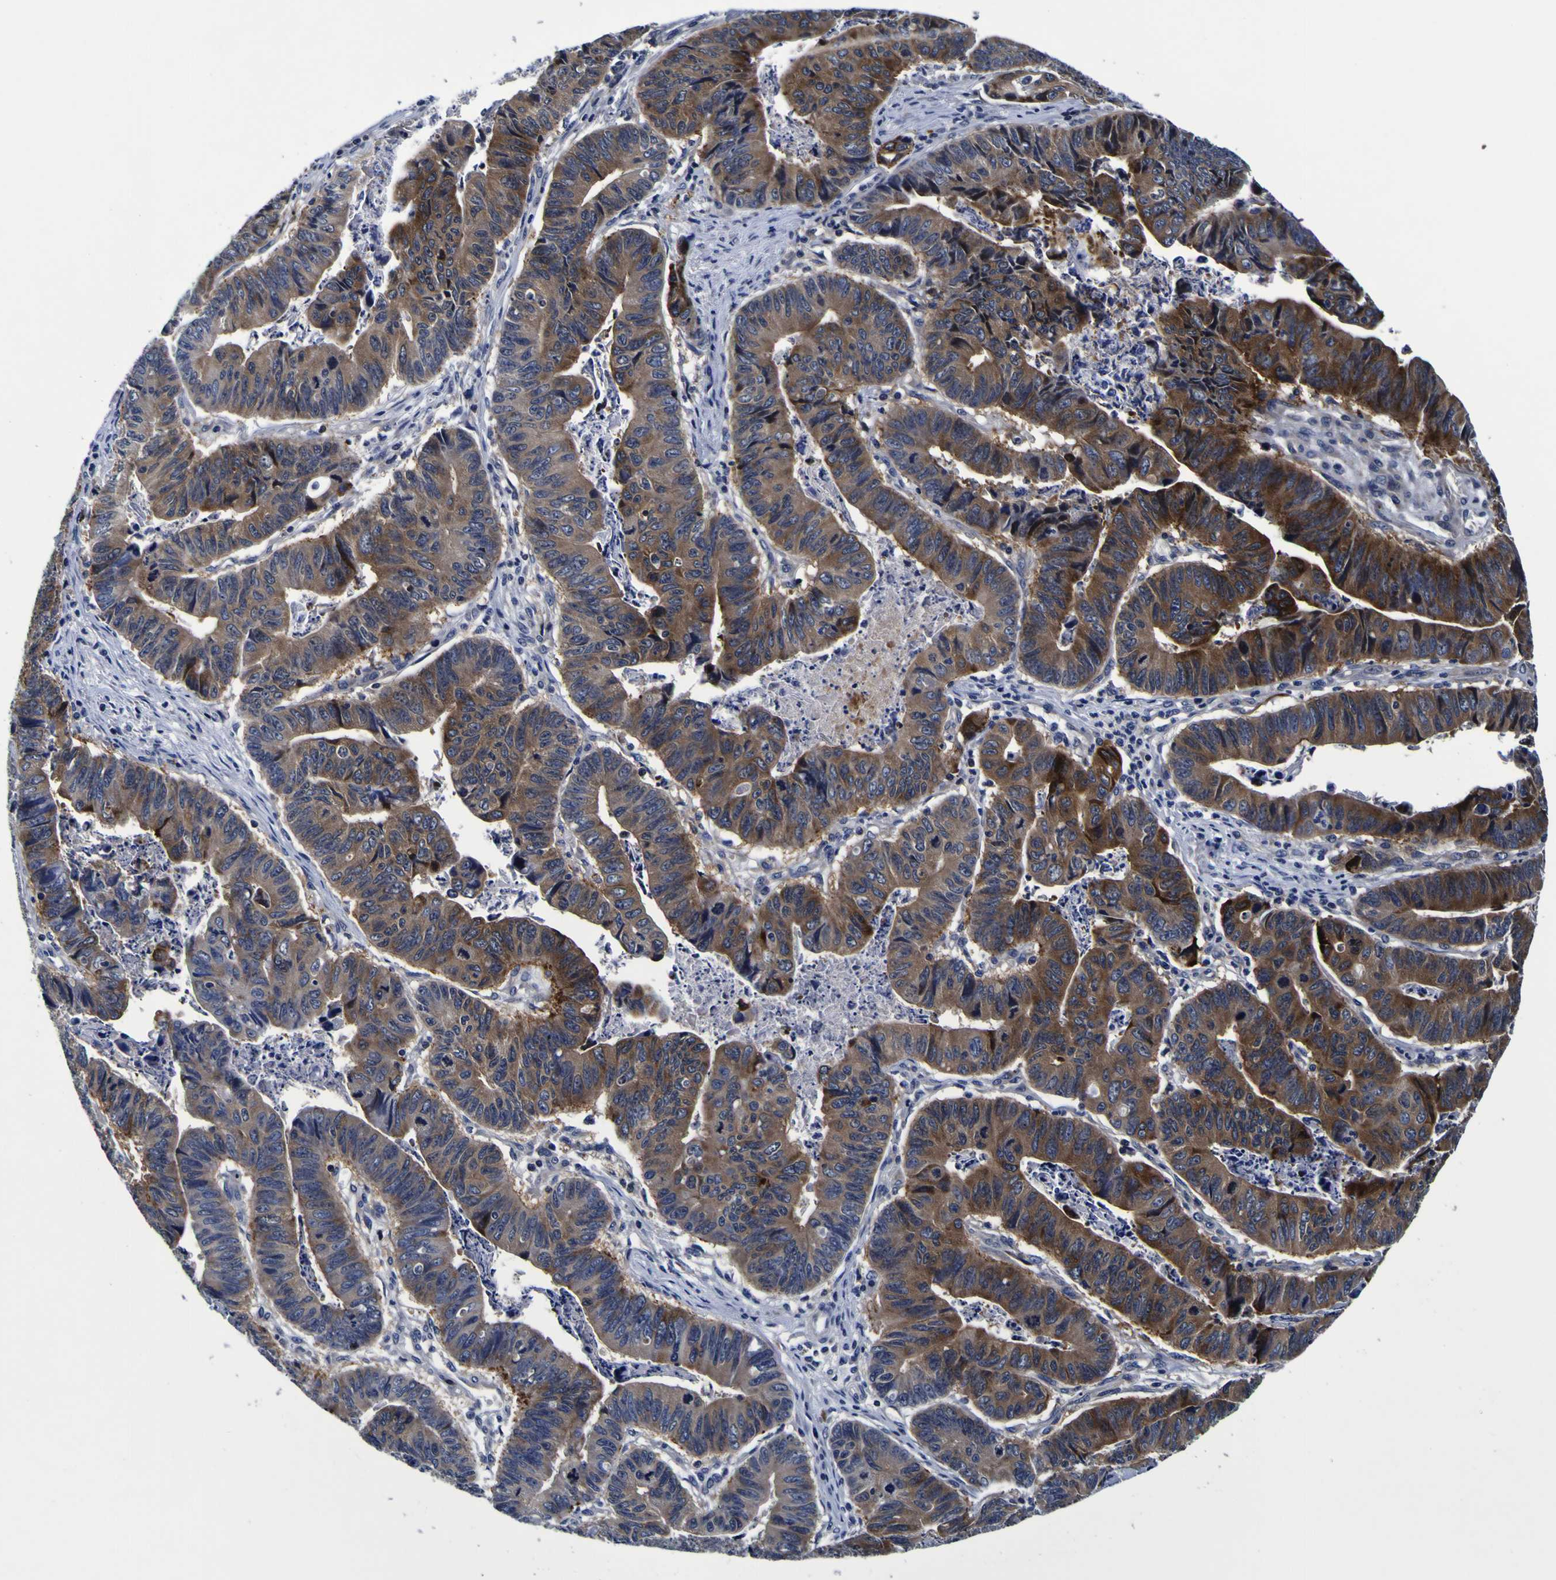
{"staining": {"intensity": "moderate", "quantity": "25%-75%", "location": "cytoplasmic/membranous"}, "tissue": "stomach cancer", "cell_type": "Tumor cells", "image_type": "cancer", "snomed": [{"axis": "morphology", "description": "Adenocarcinoma, NOS"}, {"axis": "topography", "description": "Stomach, lower"}], "caption": "Immunohistochemical staining of human adenocarcinoma (stomach) demonstrates moderate cytoplasmic/membranous protein expression in about 25%-75% of tumor cells.", "gene": "SORCS1", "patient": {"sex": "male", "age": 77}}